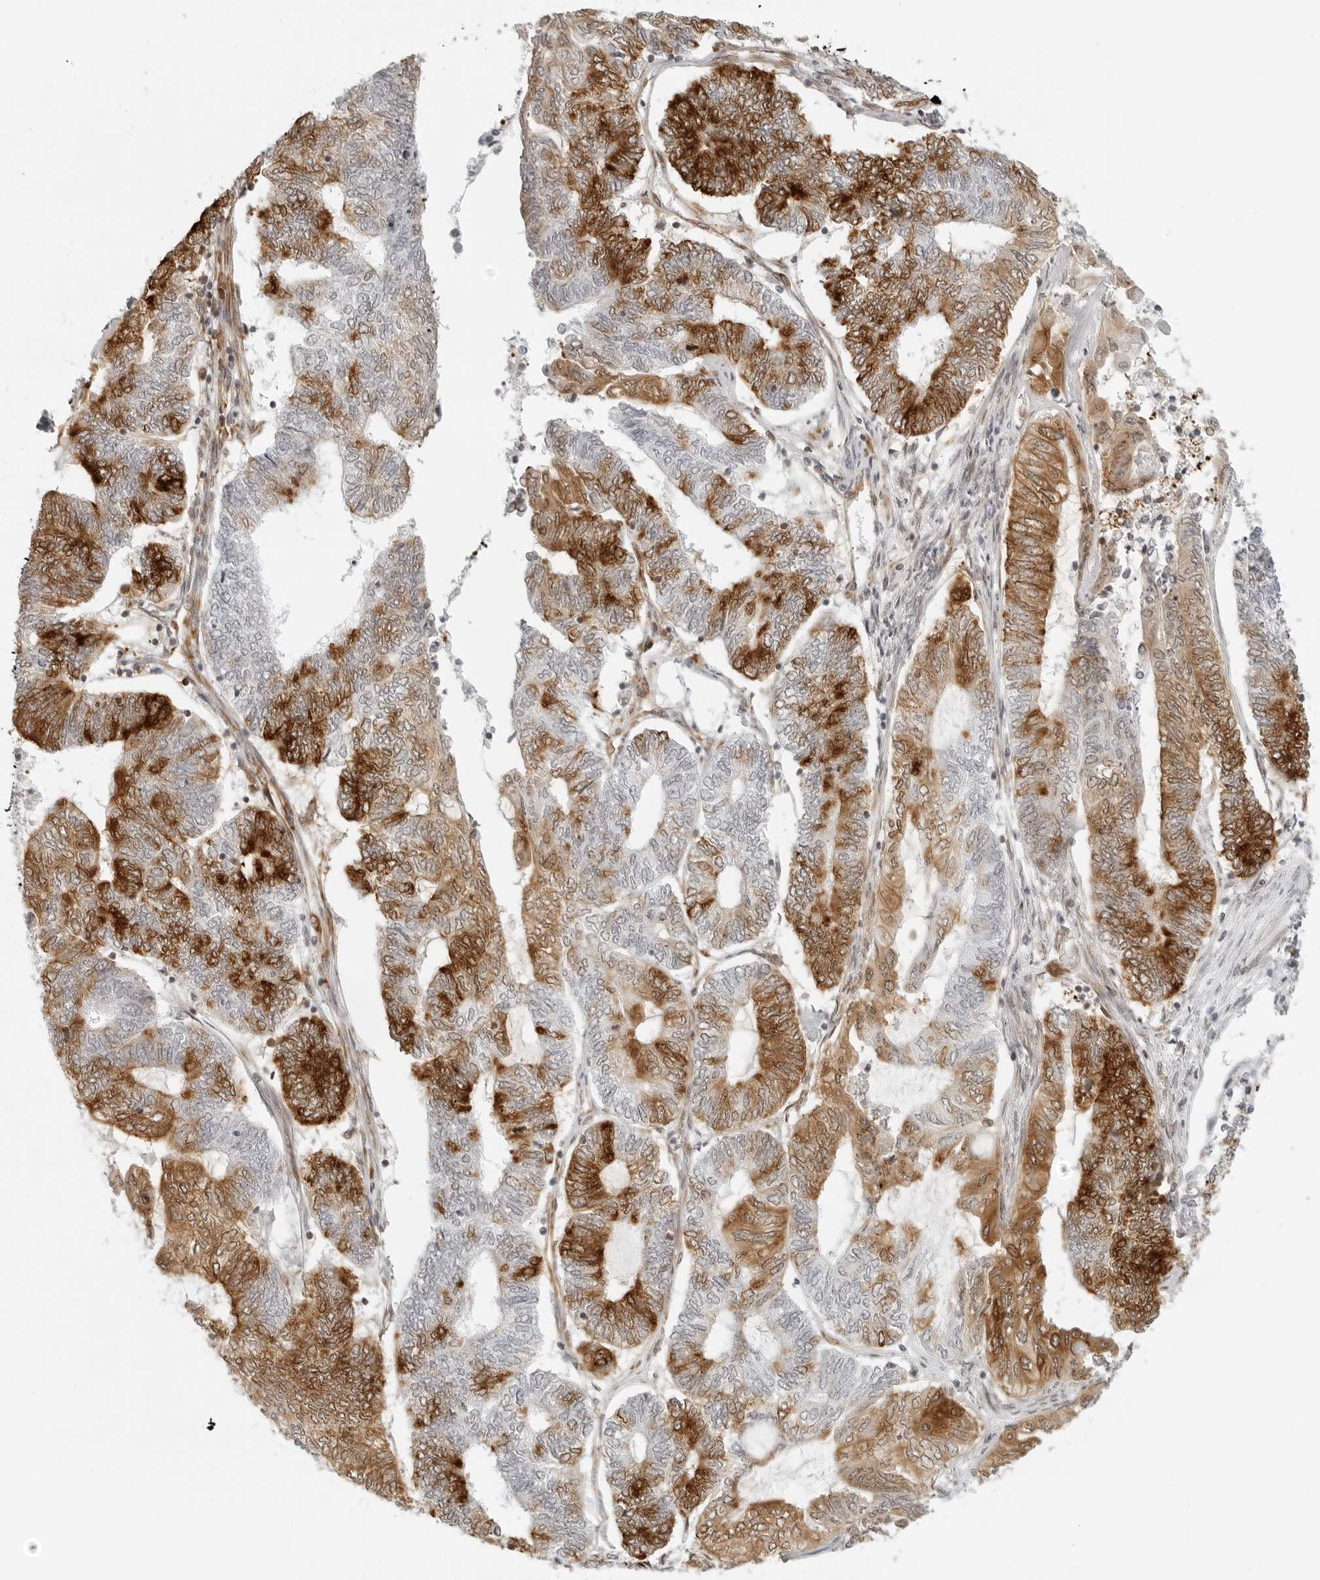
{"staining": {"intensity": "strong", "quantity": "25%-75%", "location": "cytoplasmic/membranous"}, "tissue": "endometrial cancer", "cell_type": "Tumor cells", "image_type": "cancer", "snomed": [{"axis": "morphology", "description": "Adenocarcinoma, NOS"}, {"axis": "topography", "description": "Uterus"}, {"axis": "topography", "description": "Endometrium"}], "caption": "Strong cytoplasmic/membranous protein positivity is present in approximately 25%-75% of tumor cells in endometrial cancer (adenocarcinoma).", "gene": "EIF4G1", "patient": {"sex": "female", "age": 70}}